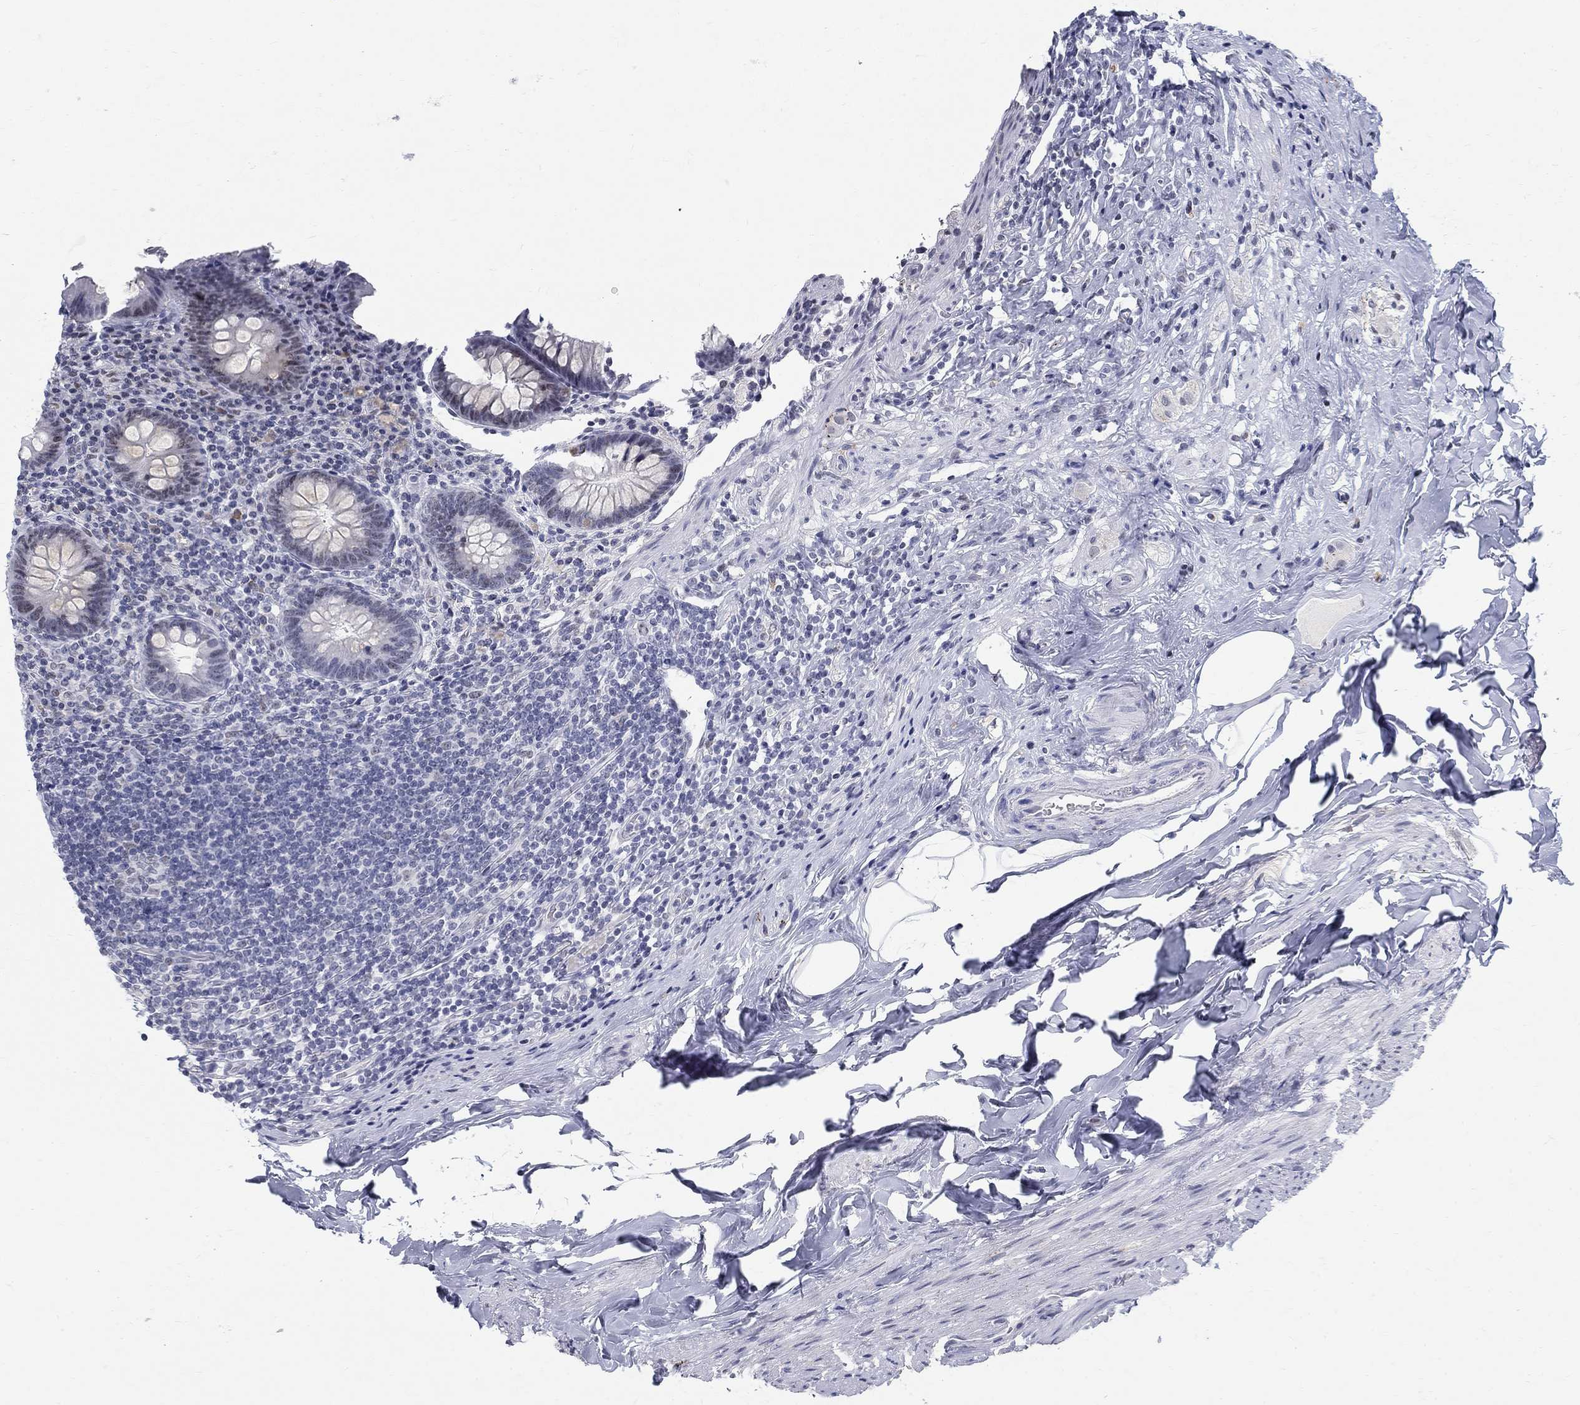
{"staining": {"intensity": "negative", "quantity": "none", "location": "none"}, "tissue": "appendix", "cell_type": "Glandular cells", "image_type": "normal", "snomed": [{"axis": "morphology", "description": "Normal tissue, NOS"}, {"axis": "topography", "description": "Appendix"}], "caption": "This histopathology image is of unremarkable appendix stained with immunohistochemistry to label a protein in brown with the nuclei are counter-stained blue. There is no positivity in glandular cells.", "gene": "BHLHE22", "patient": {"sex": "male", "age": 47}}